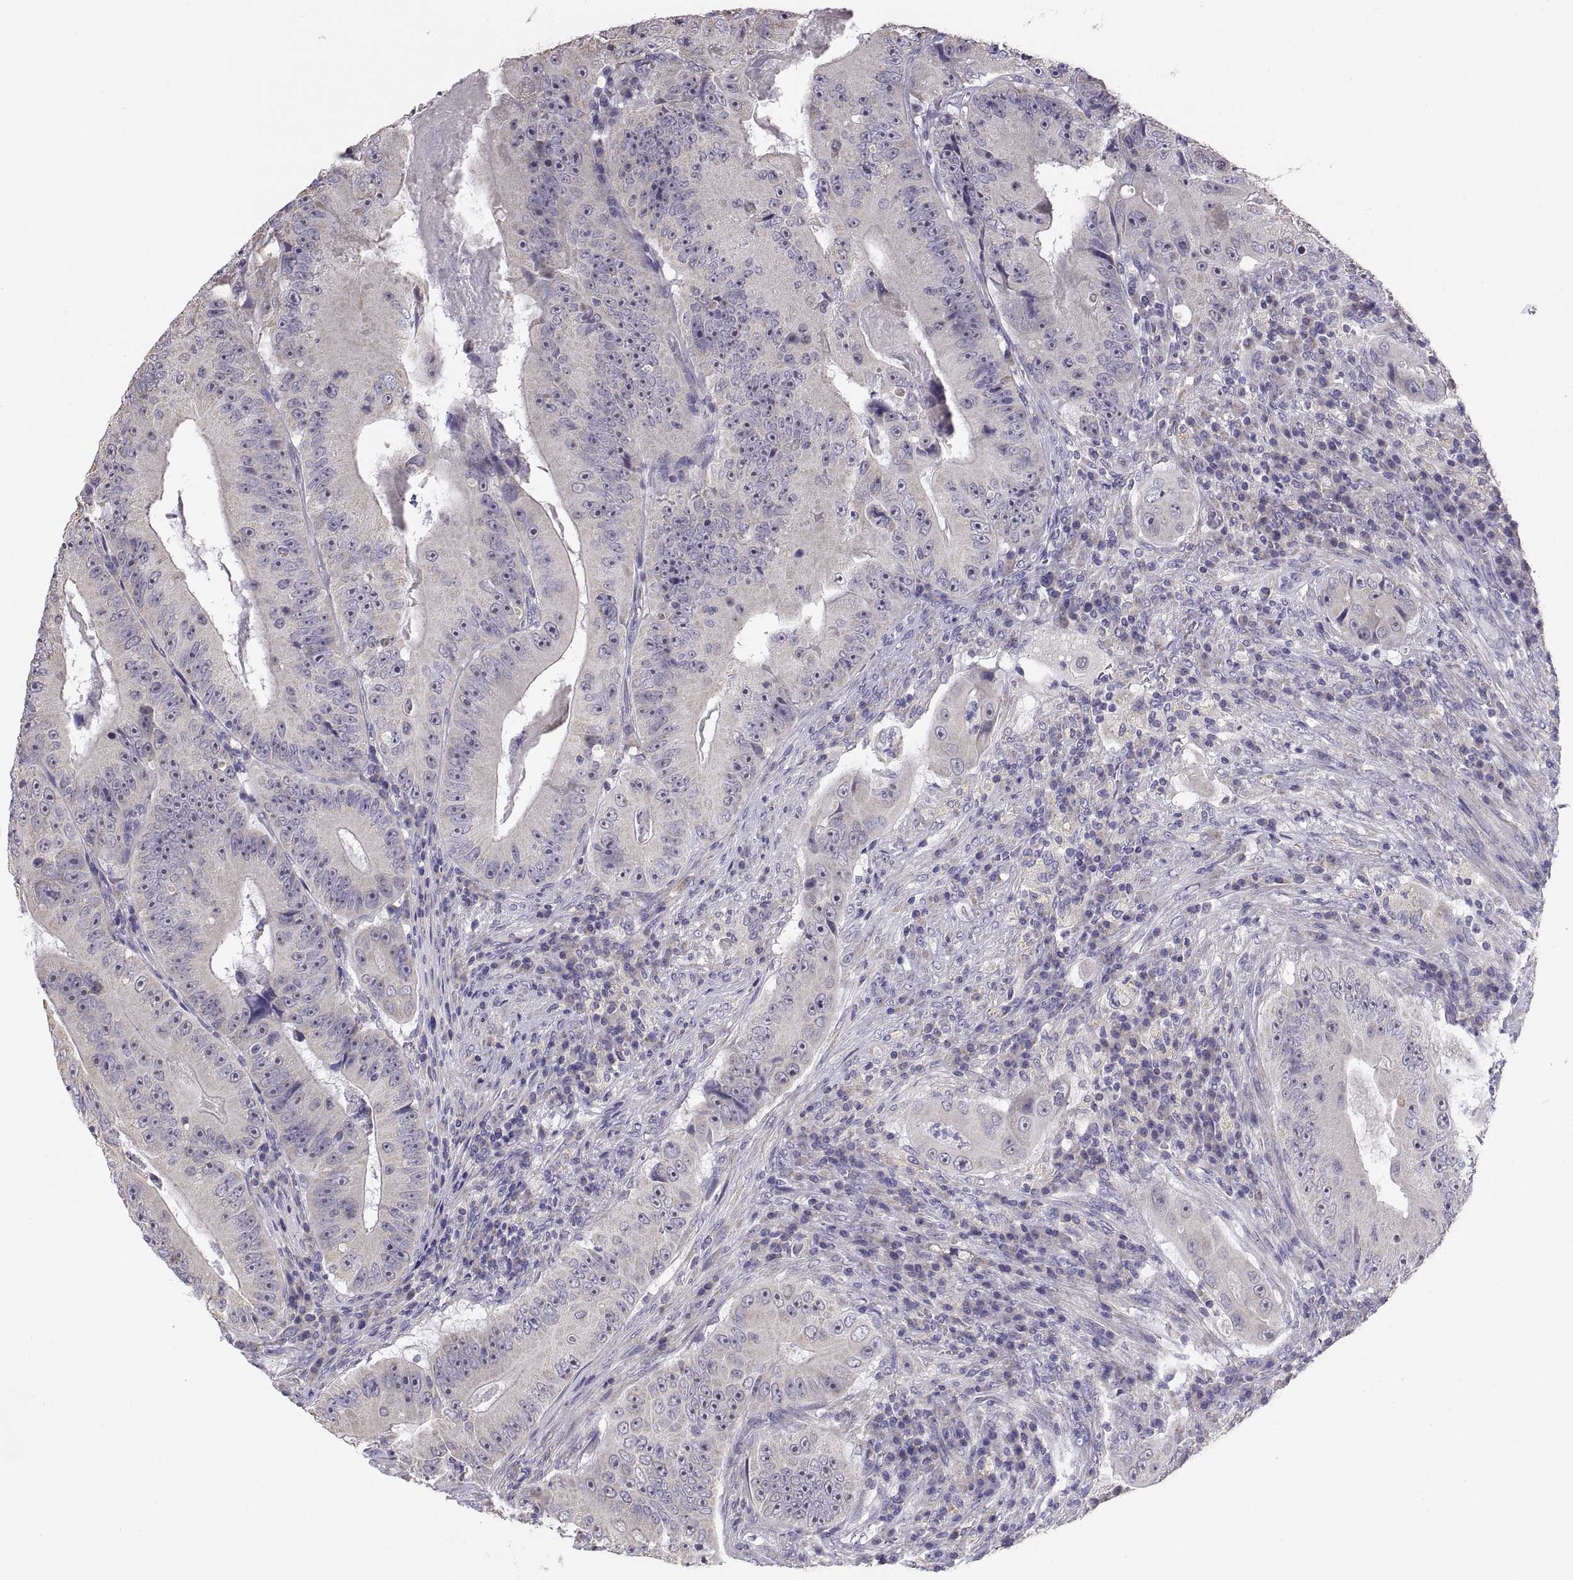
{"staining": {"intensity": "negative", "quantity": "none", "location": "none"}, "tissue": "colorectal cancer", "cell_type": "Tumor cells", "image_type": "cancer", "snomed": [{"axis": "morphology", "description": "Adenocarcinoma, NOS"}, {"axis": "topography", "description": "Colon"}], "caption": "This is an immunohistochemistry photomicrograph of adenocarcinoma (colorectal). There is no staining in tumor cells.", "gene": "TNNC1", "patient": {"sex": "female", "age": 86}}